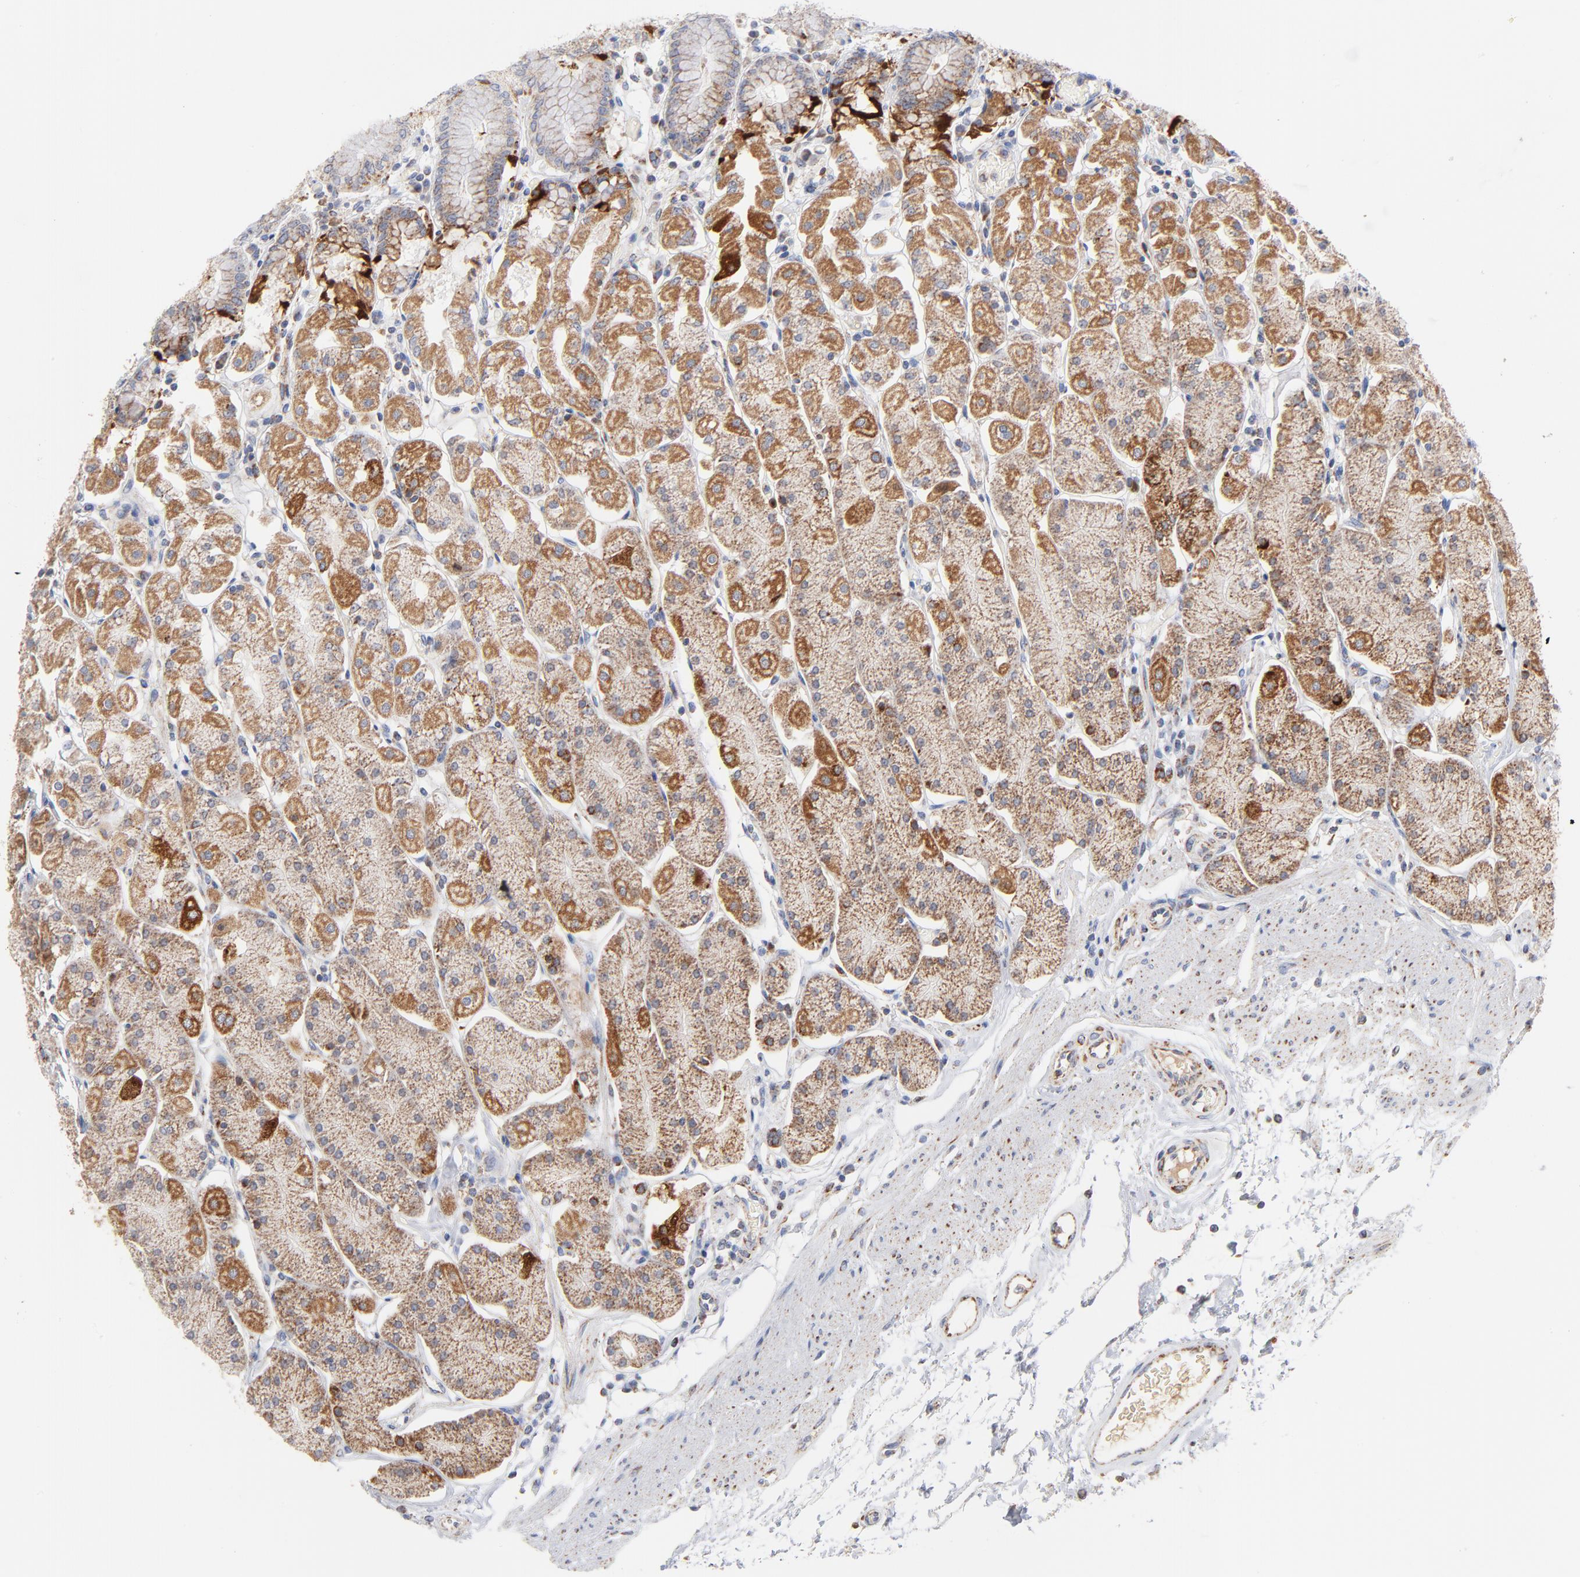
{"staining": {"intensity": "strong", "quantity": ">75%", "location": "cytoplasmic/membranous"}, "tissue": "stomach", "cell_type": "Glandular cells", "image_type": "normal", "snomed": [{"axis": "morphology", "description": "Normal tissue, NOS"}, {"axis": "topography", "description": "Stomach, upper"}, {"axis": "topography", "description": "Stomach"}], "caption": "Immunohistochemistry (DAB (3,3'-diaminobenzidine)) staining of unremarkable human stomach shows strong cytoplasmic/membranous protein positivity in approximately >75% of glandular cells.", "gene": "DIABLO", "patient": {"sex": "male", "age": 76}}